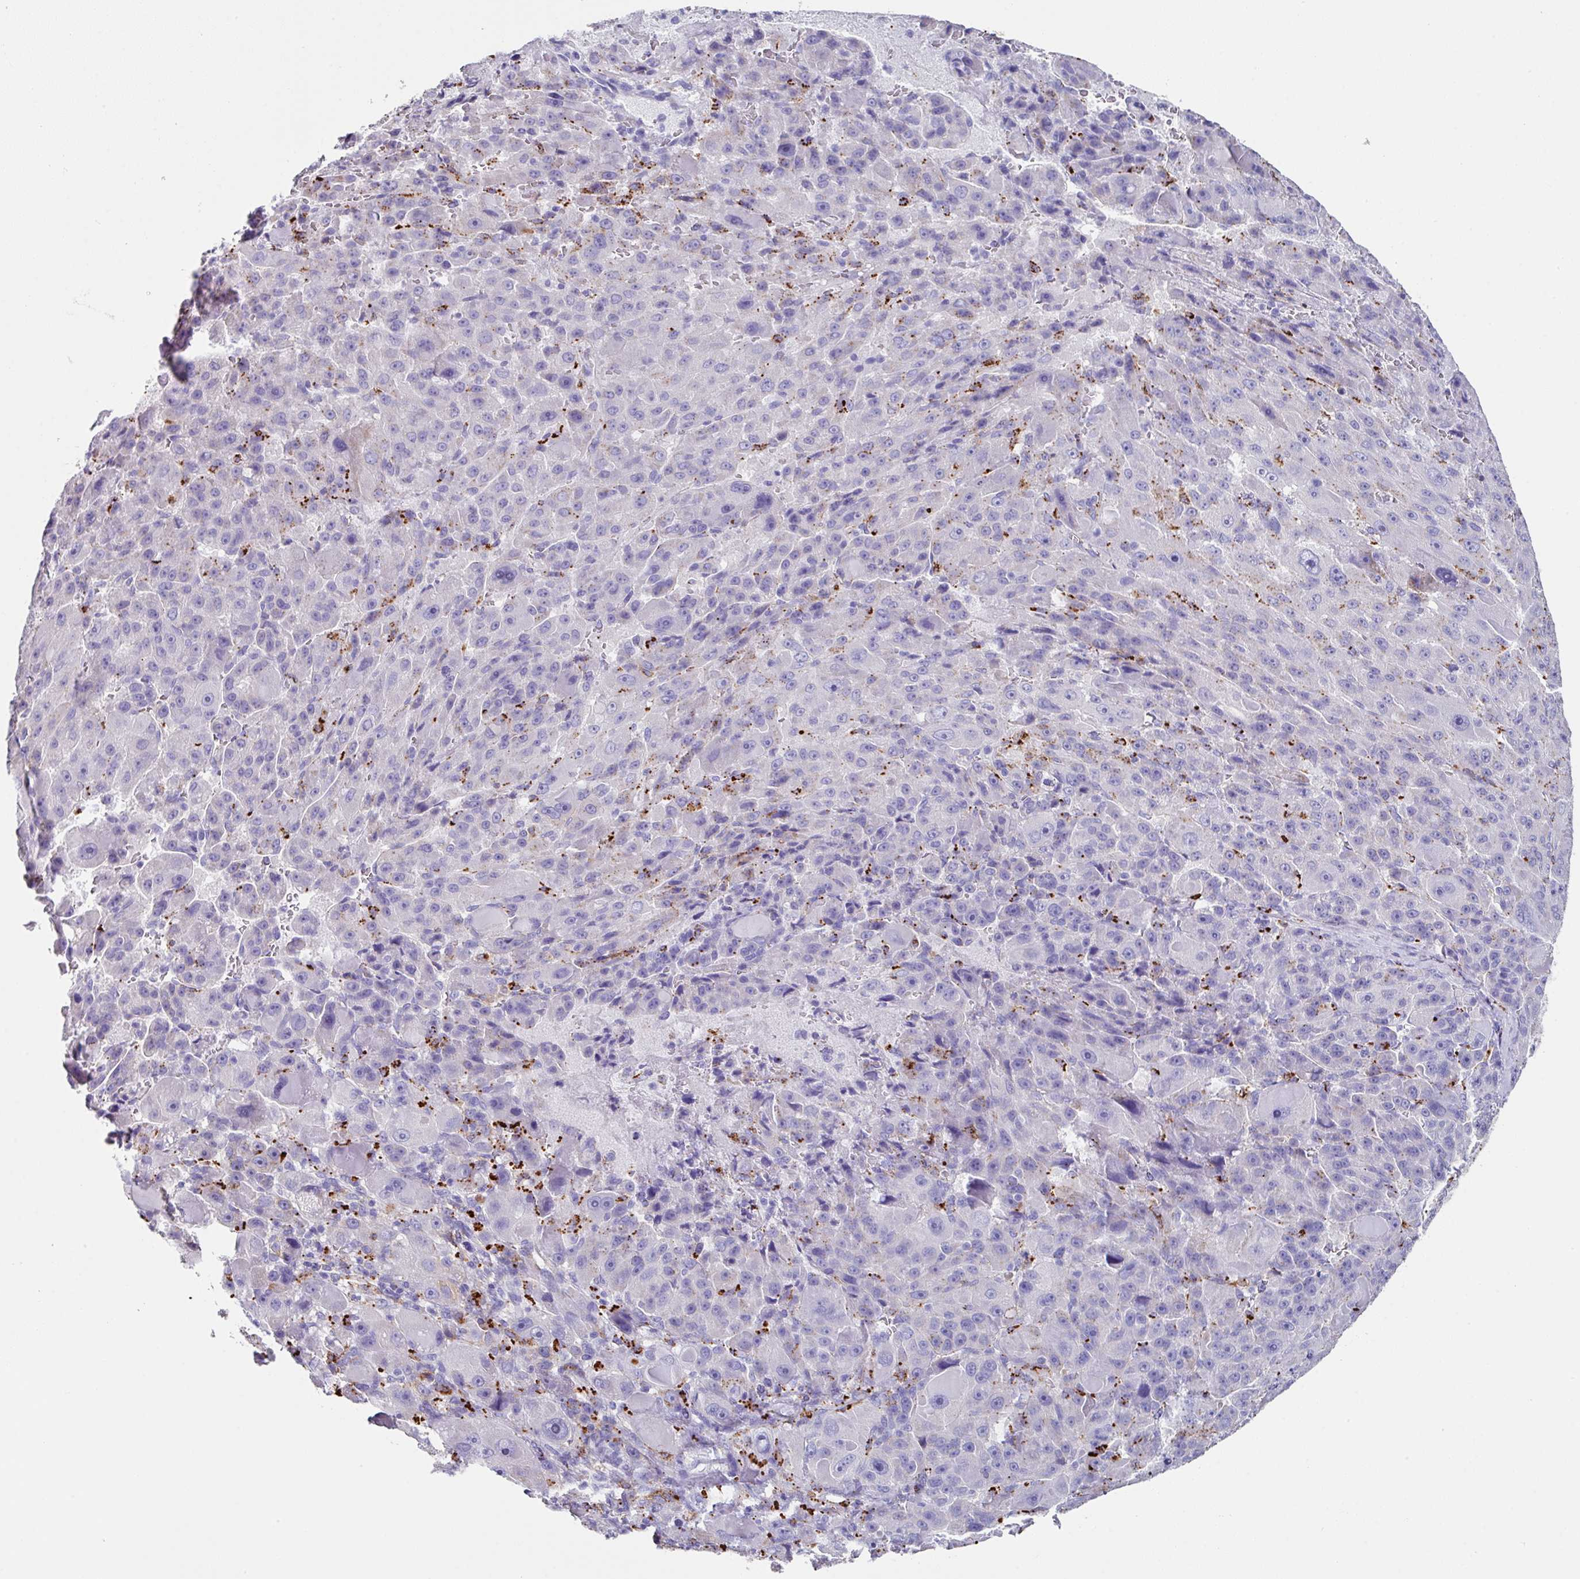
{"staining": {"intensity": "negative", "quantity": "none", "location": "none"}, "tissue": "liver cancer", "cell_type": "Tumor cells", "image_type": "cancer", "snomed": [{"axis": "morphology", "description": "Carcinoma, Hepatocellular, NOS"}, {"axis": "topography", "description": "Liver"}], "caption": "Image shows no significant protein staining in tumor cells of liver cancer. (DAB immunohistochemistry (IHC), high magnification).", "gene": "CPVL", "patient": {"sex": "male", "age": 76}}